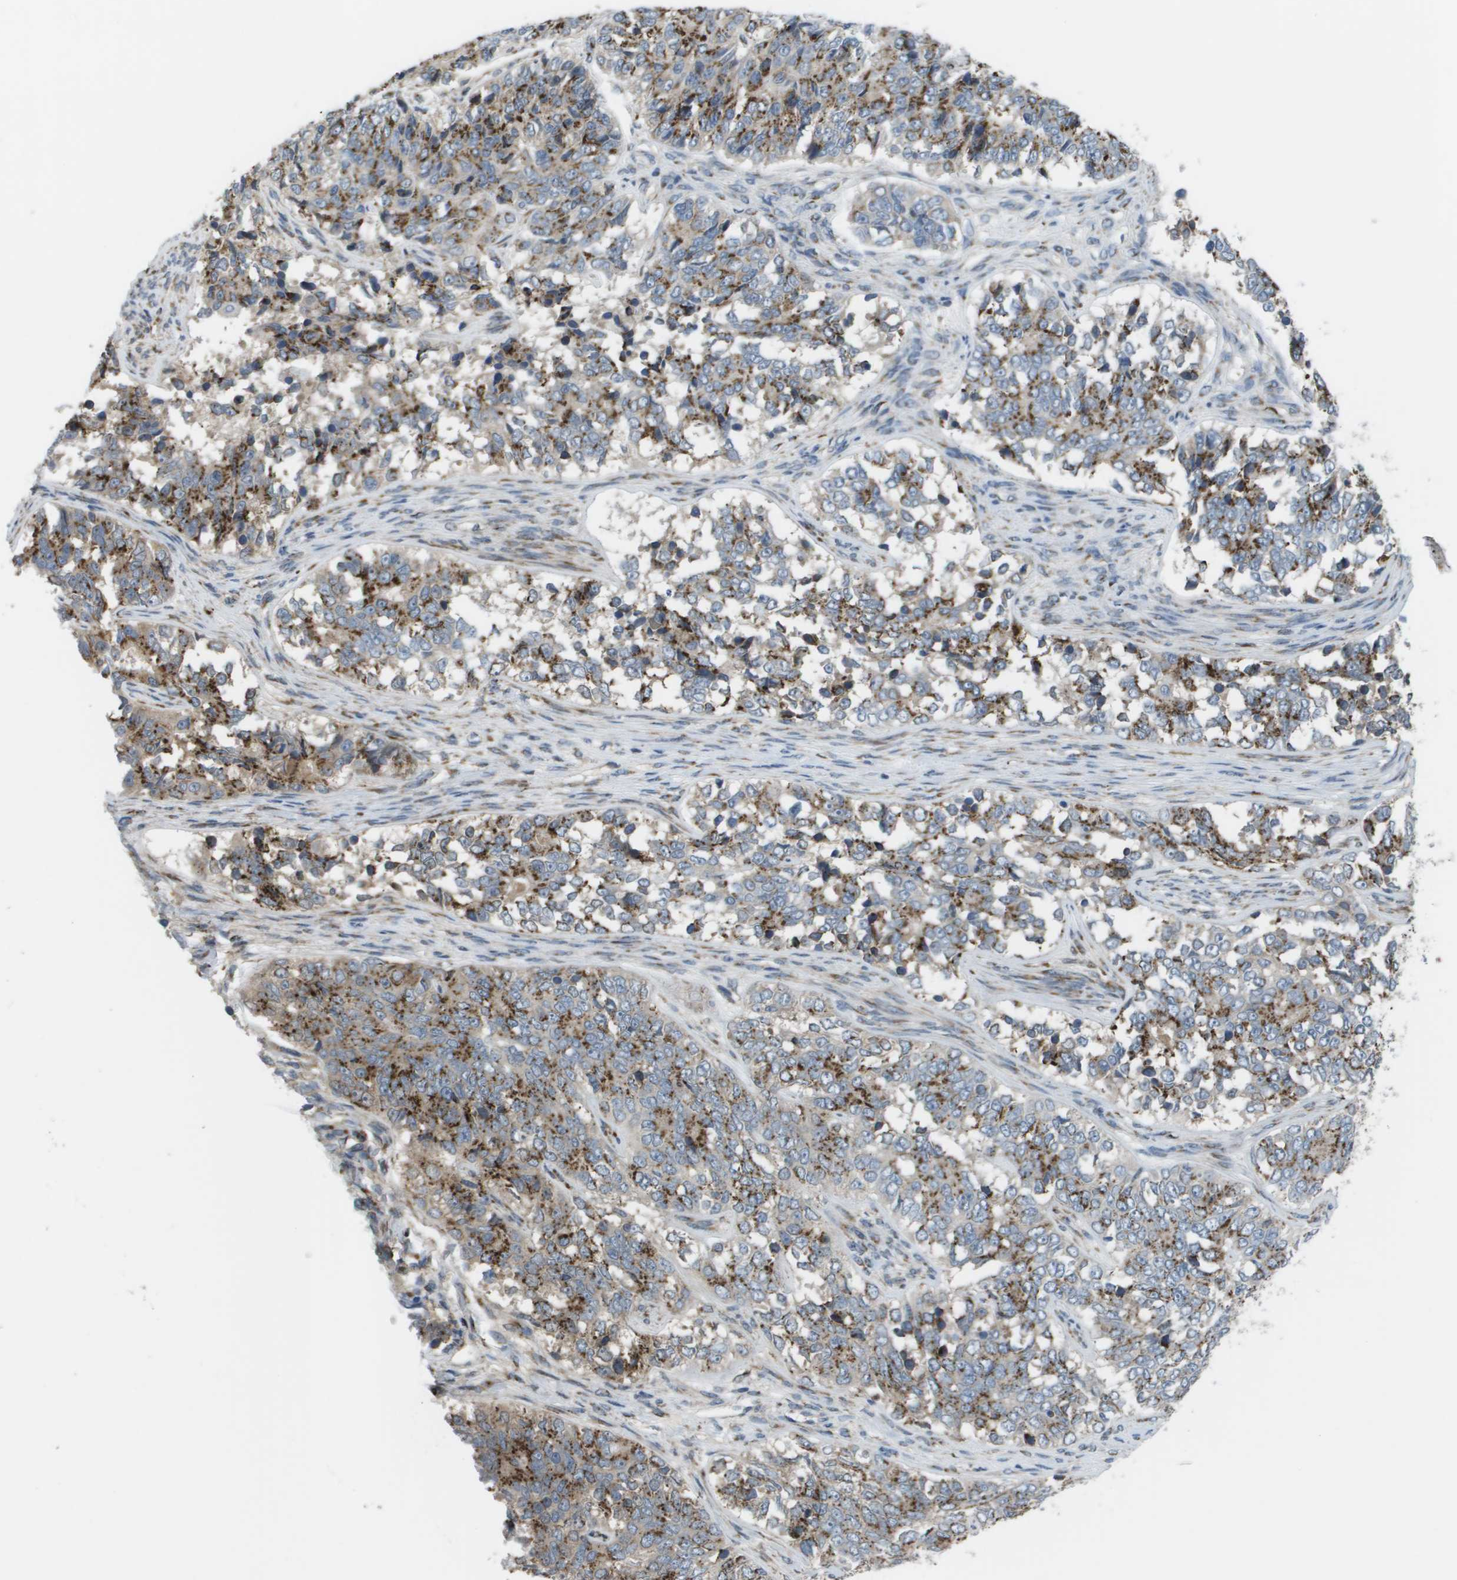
{"staining": {"intensity": "strong", "quantity": ">75%", "location": "cytoplasmic/membranous"}, "tissue": "ovarian cancer", "cell_type": "Tumor cells", "image_type": "cancer", "snomed": [{"axis": "morphology", "description": "Carcinoma, endometroid"}, {"axis": "topography", "description": "Ovary"}], "caption": "Protein positivity by immunohistochemistry (IHC) displays strong cytoplasmic/membranous staining in about >75% of tumor cells in endometroid carcinoma (ovarian).", "gene": "QSOX2", "patient": {"sex": "female", "age": 51}}